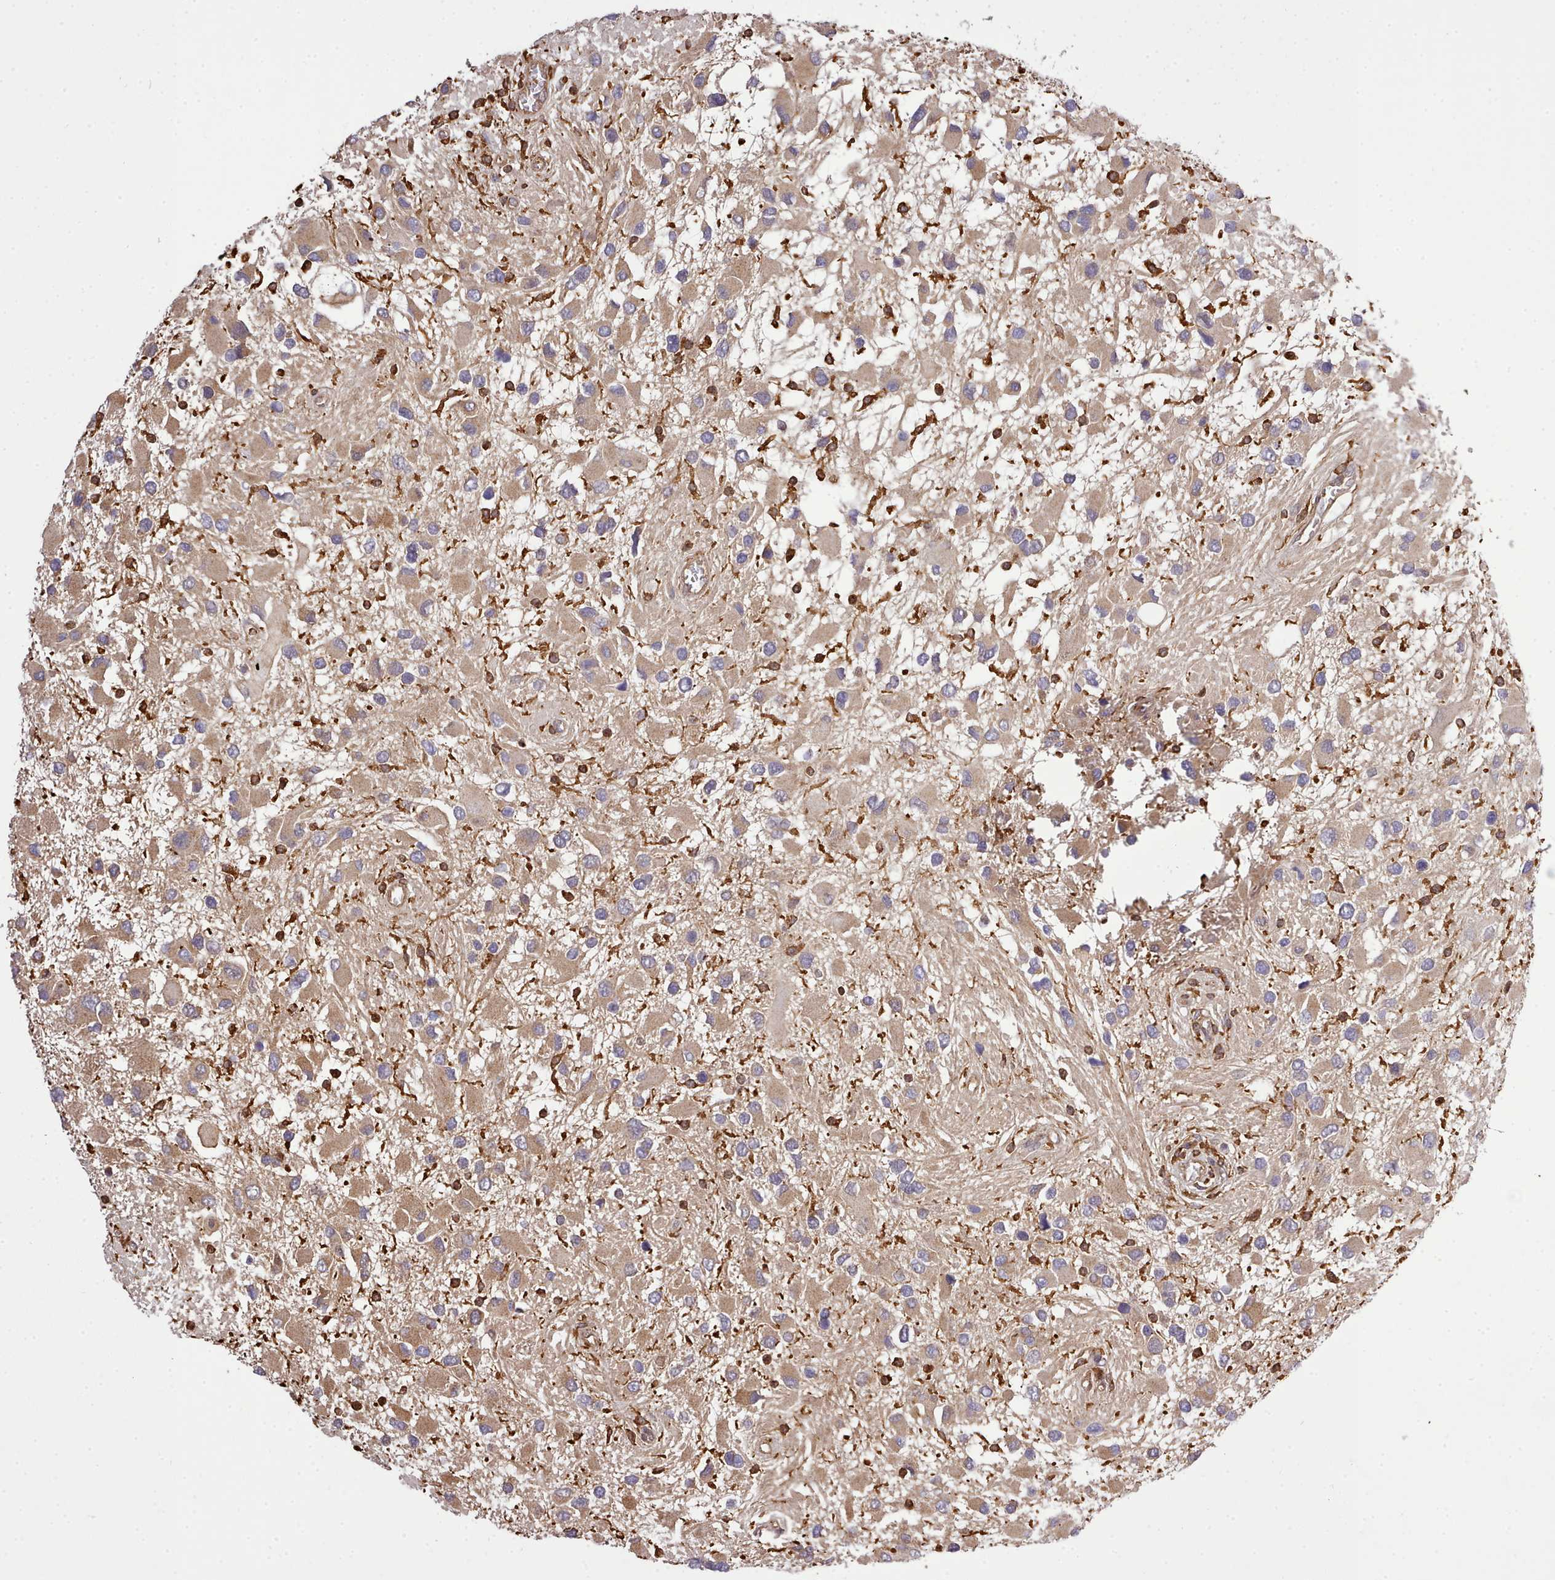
{"staining": {"intensity": "moderate", "quantity": ">75%", "location": "cytoplasmic/membranous"}, "tissue": "glioma", "cell_type": "Tumor cells", "image_type": "cancer", "snomed": [{"axis": "morphology", "description": "Glioma, malignant, High grade"}, {"axis": "topography", "description": "Brain"}], "caption": "Brown immunohistochemical staining in human glioma displays moderate cytoplasmic/membranous positivity in approximately >75% of tumor cells.", "gene": "CAPZA1", "patient": {"sex": "male", "age": 53}}